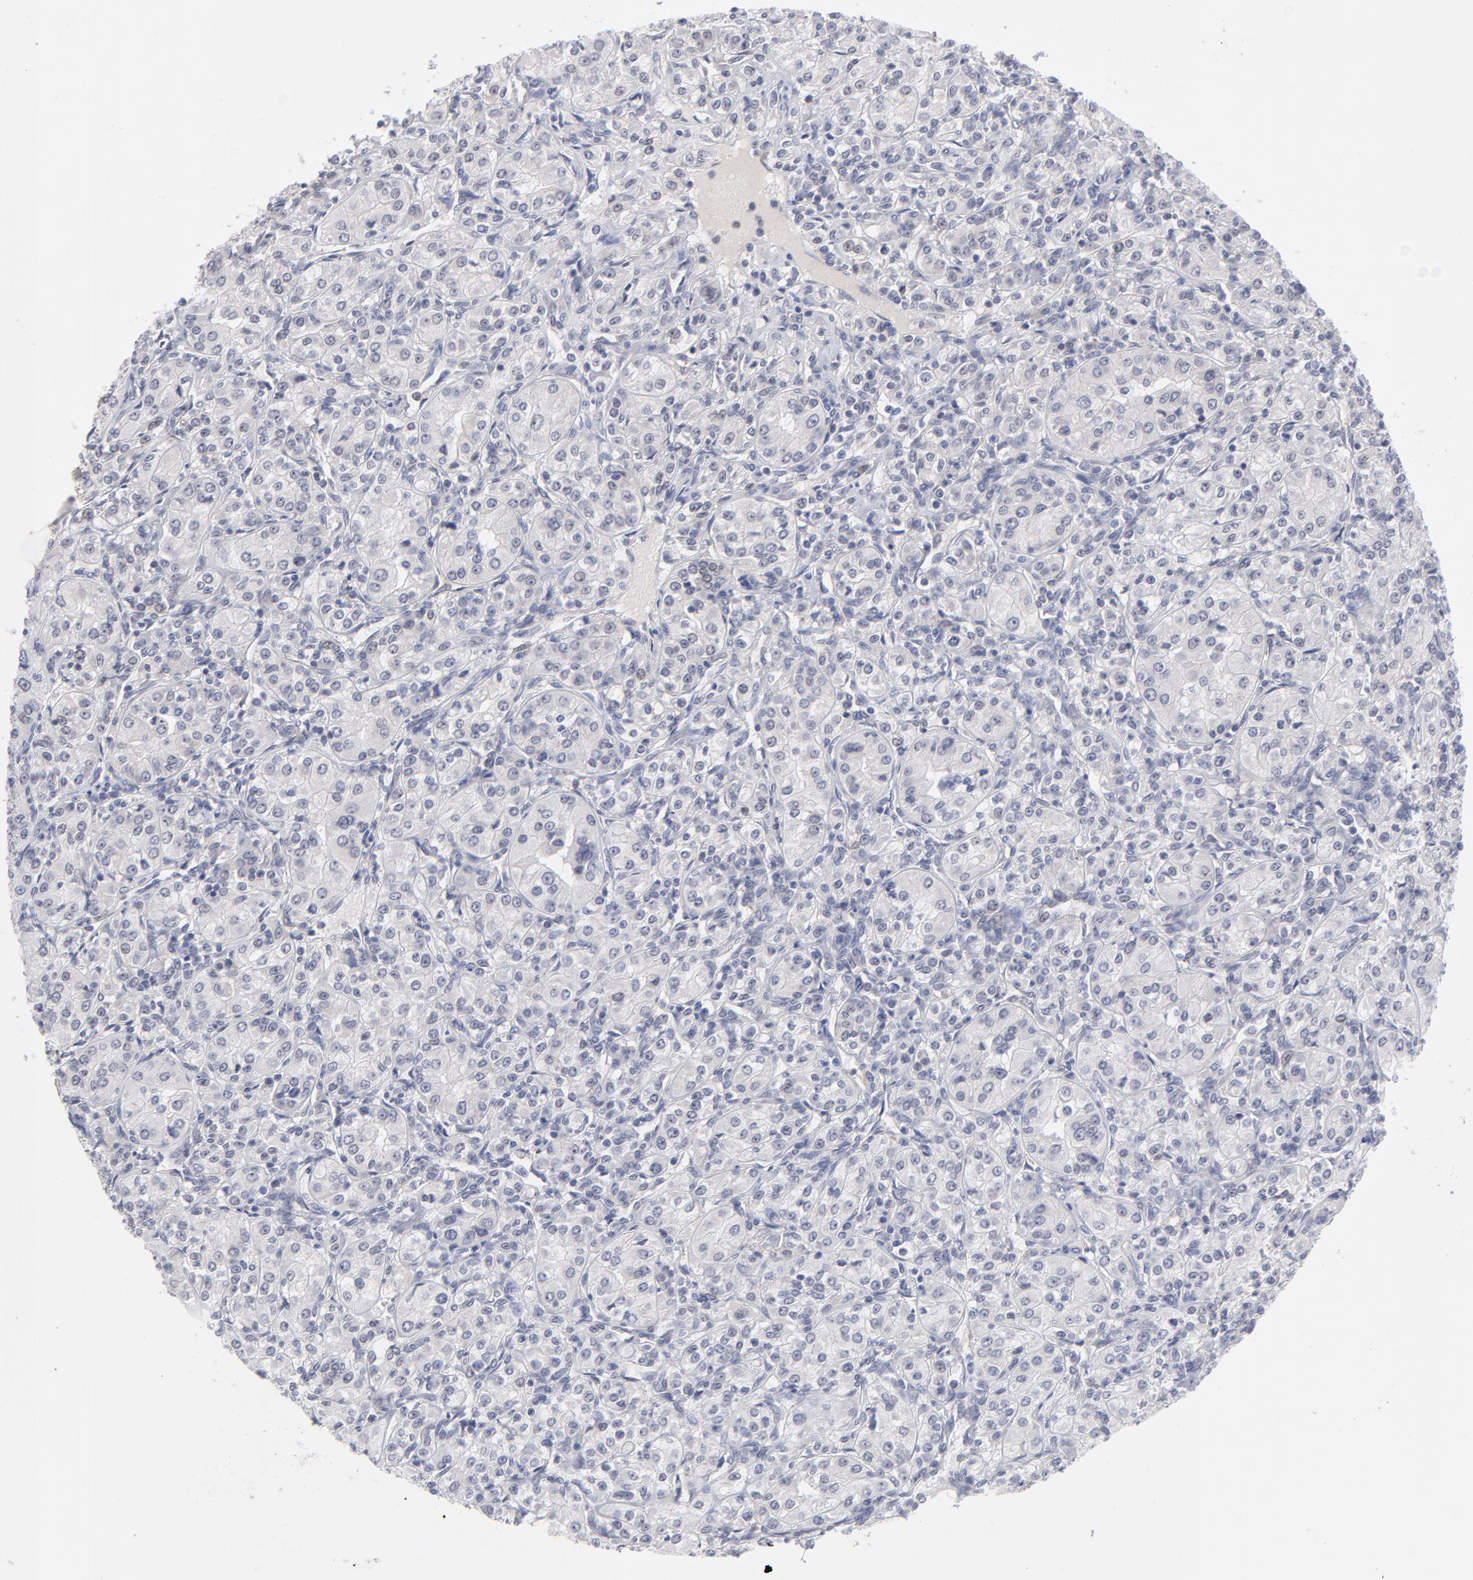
{"staining": {"intensity": "negative", "quantity": "none", "location": "none"}, "tissue": "renal cancer", "cell_type": "Tumor cells", "image_type": "cancer", "snomed": [{"axis": "morphology", "description": "Adenocarcinoma, NOS"}, {"axis": "topography", "description": "Kidney"}], "caption": "An IHC photomicrograph of renal adenocarcinoma is shown. There is no staining in tumor cells of renal adenocarcinoma.", "gene": "NBN", "patient": {"sex": "male", "age": 77}}